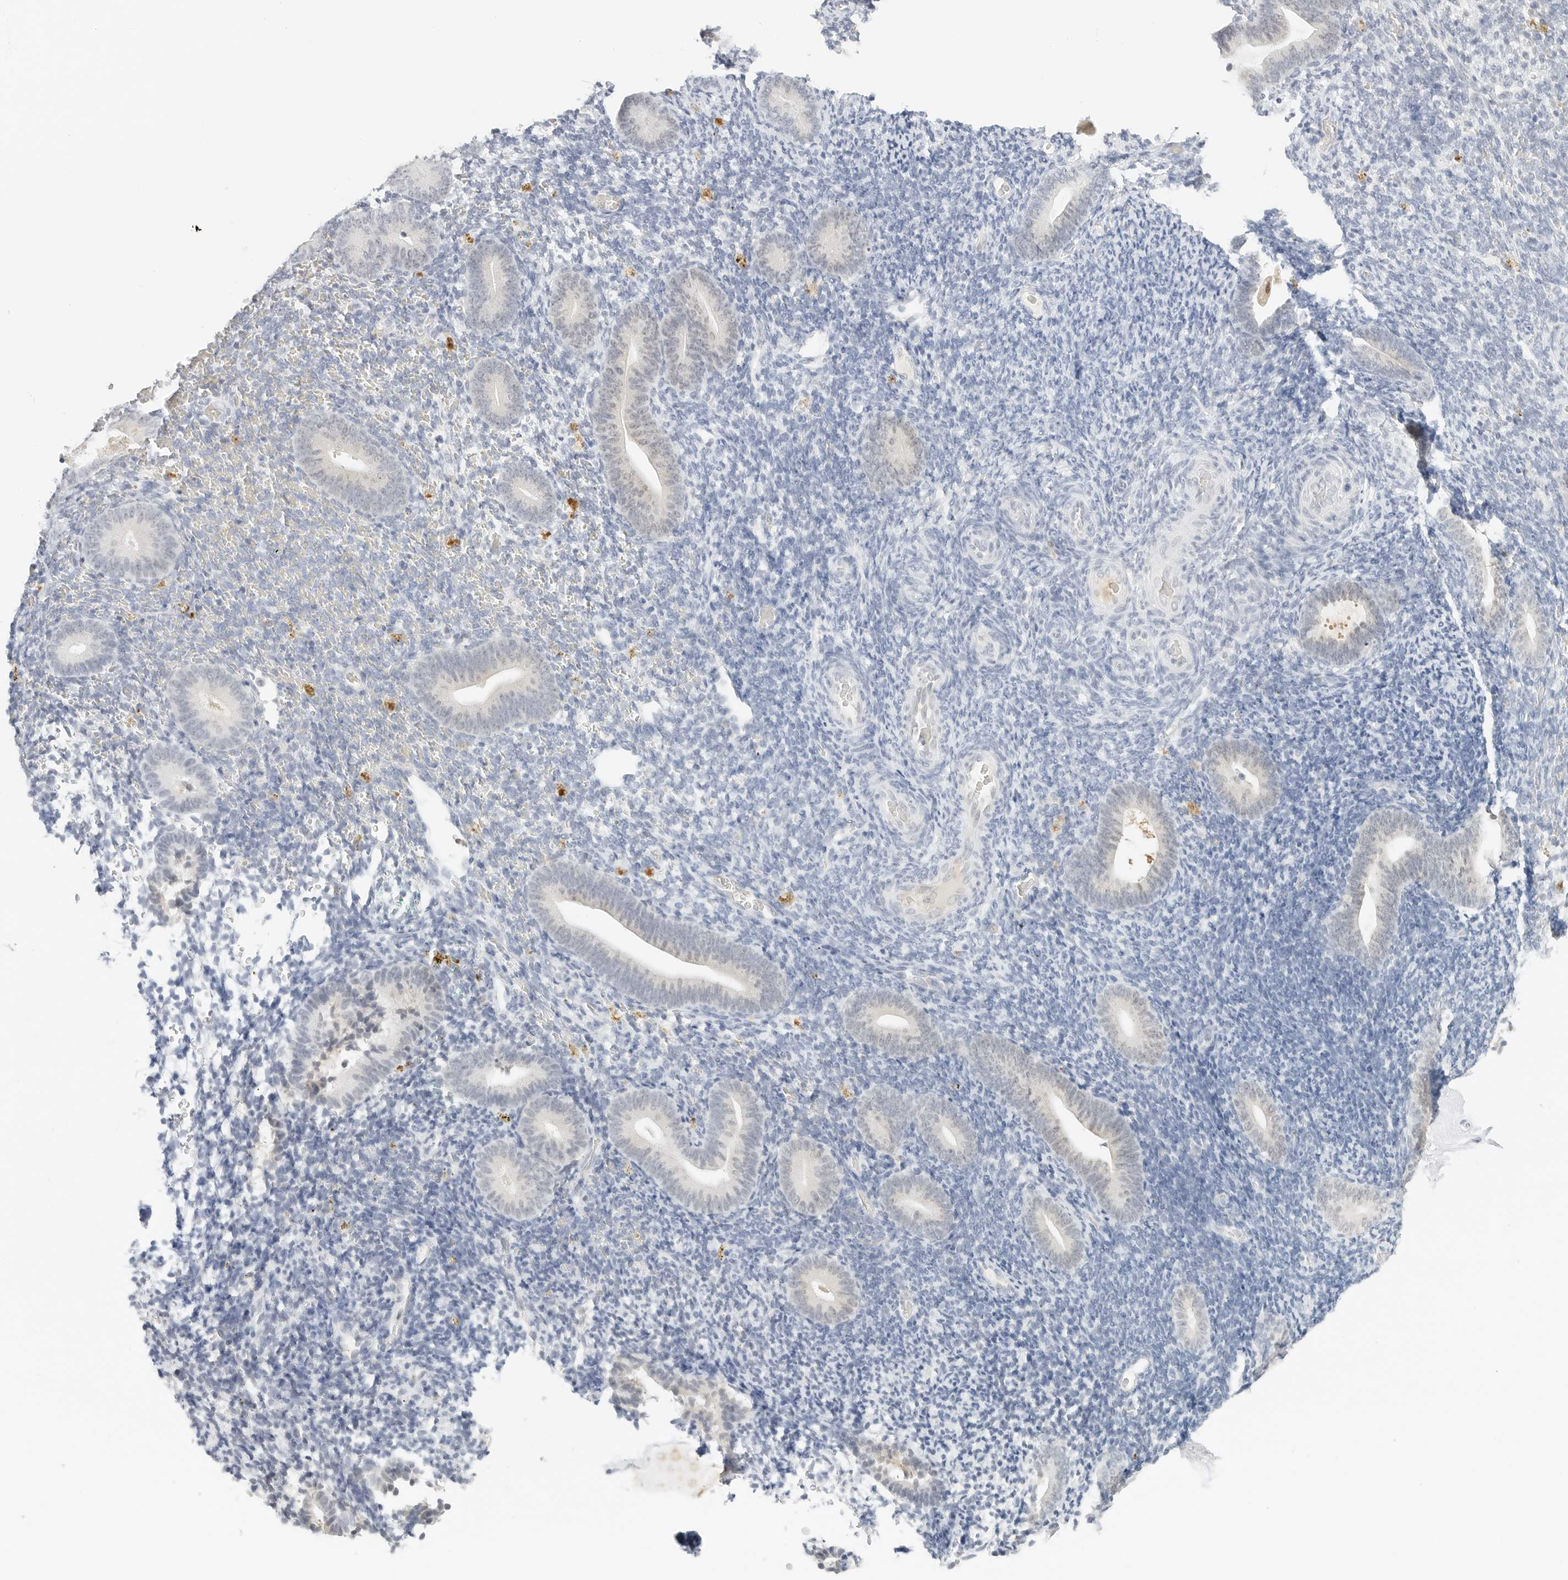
{"staining": {"intensity": "negative", "quantity": "none", "location": "none"}, "tissue": "endometrium", "cell_type": "Cells in endometrial stroma", "image_type": "normal", "snomed": [{"axis": "morphology", "description": "Normal tissue, NOS"}, {"axis": "topography", "description": "Endometrium"}], "caption": "This histopathology image is of unremarkable endometrium stained with immunohistochemistry to label a protein in brown with the nuclei are counter-stained blue. There is no positivity in cells in endometrial stroma.", "gene": "NEO1", "patient": {"sex": "female", "age": 51}}